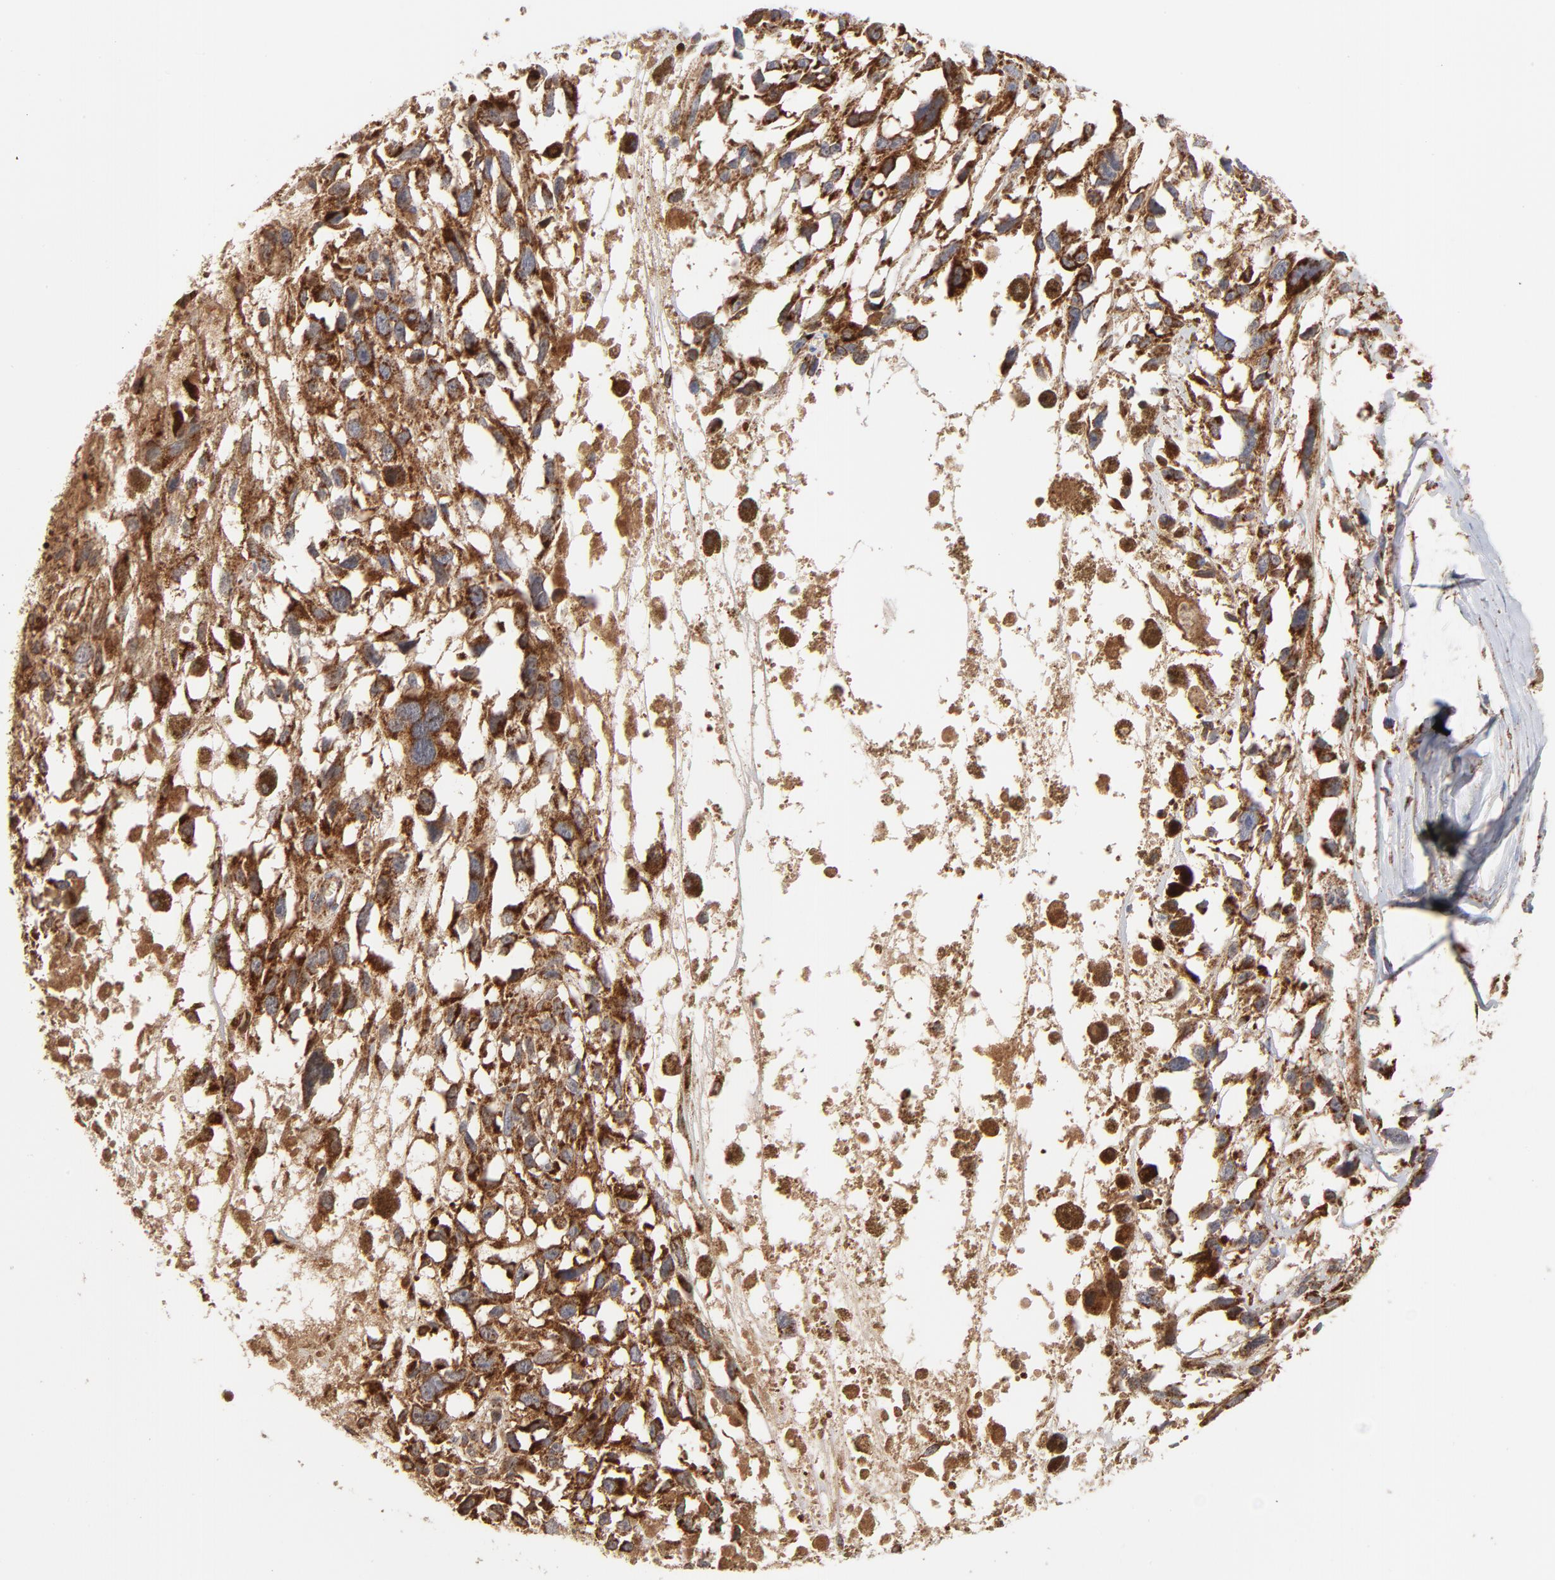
{"staining": {"intensity": "strong", "quantity": ">75%", "location": "cytoplasmic/membranous"}, "tissue": "melanoma", "cell_type": "Tumor cells", "image_type": "cancer", "snomed": [{"axis": "morphology", "description": "Malignant melanoma, Metastatic site"}, {"axis": "topography", "description": "Lymph node"}], "caption": "Protein staining by immunohistochemistry (IHC) reveals strong cytoplasmic/membranous positivity in about >75% of tumor cells in malignant melanoma (metastatic site).", "gene": "DIABLO", "patient": {"sex": "male", "age": 59}}